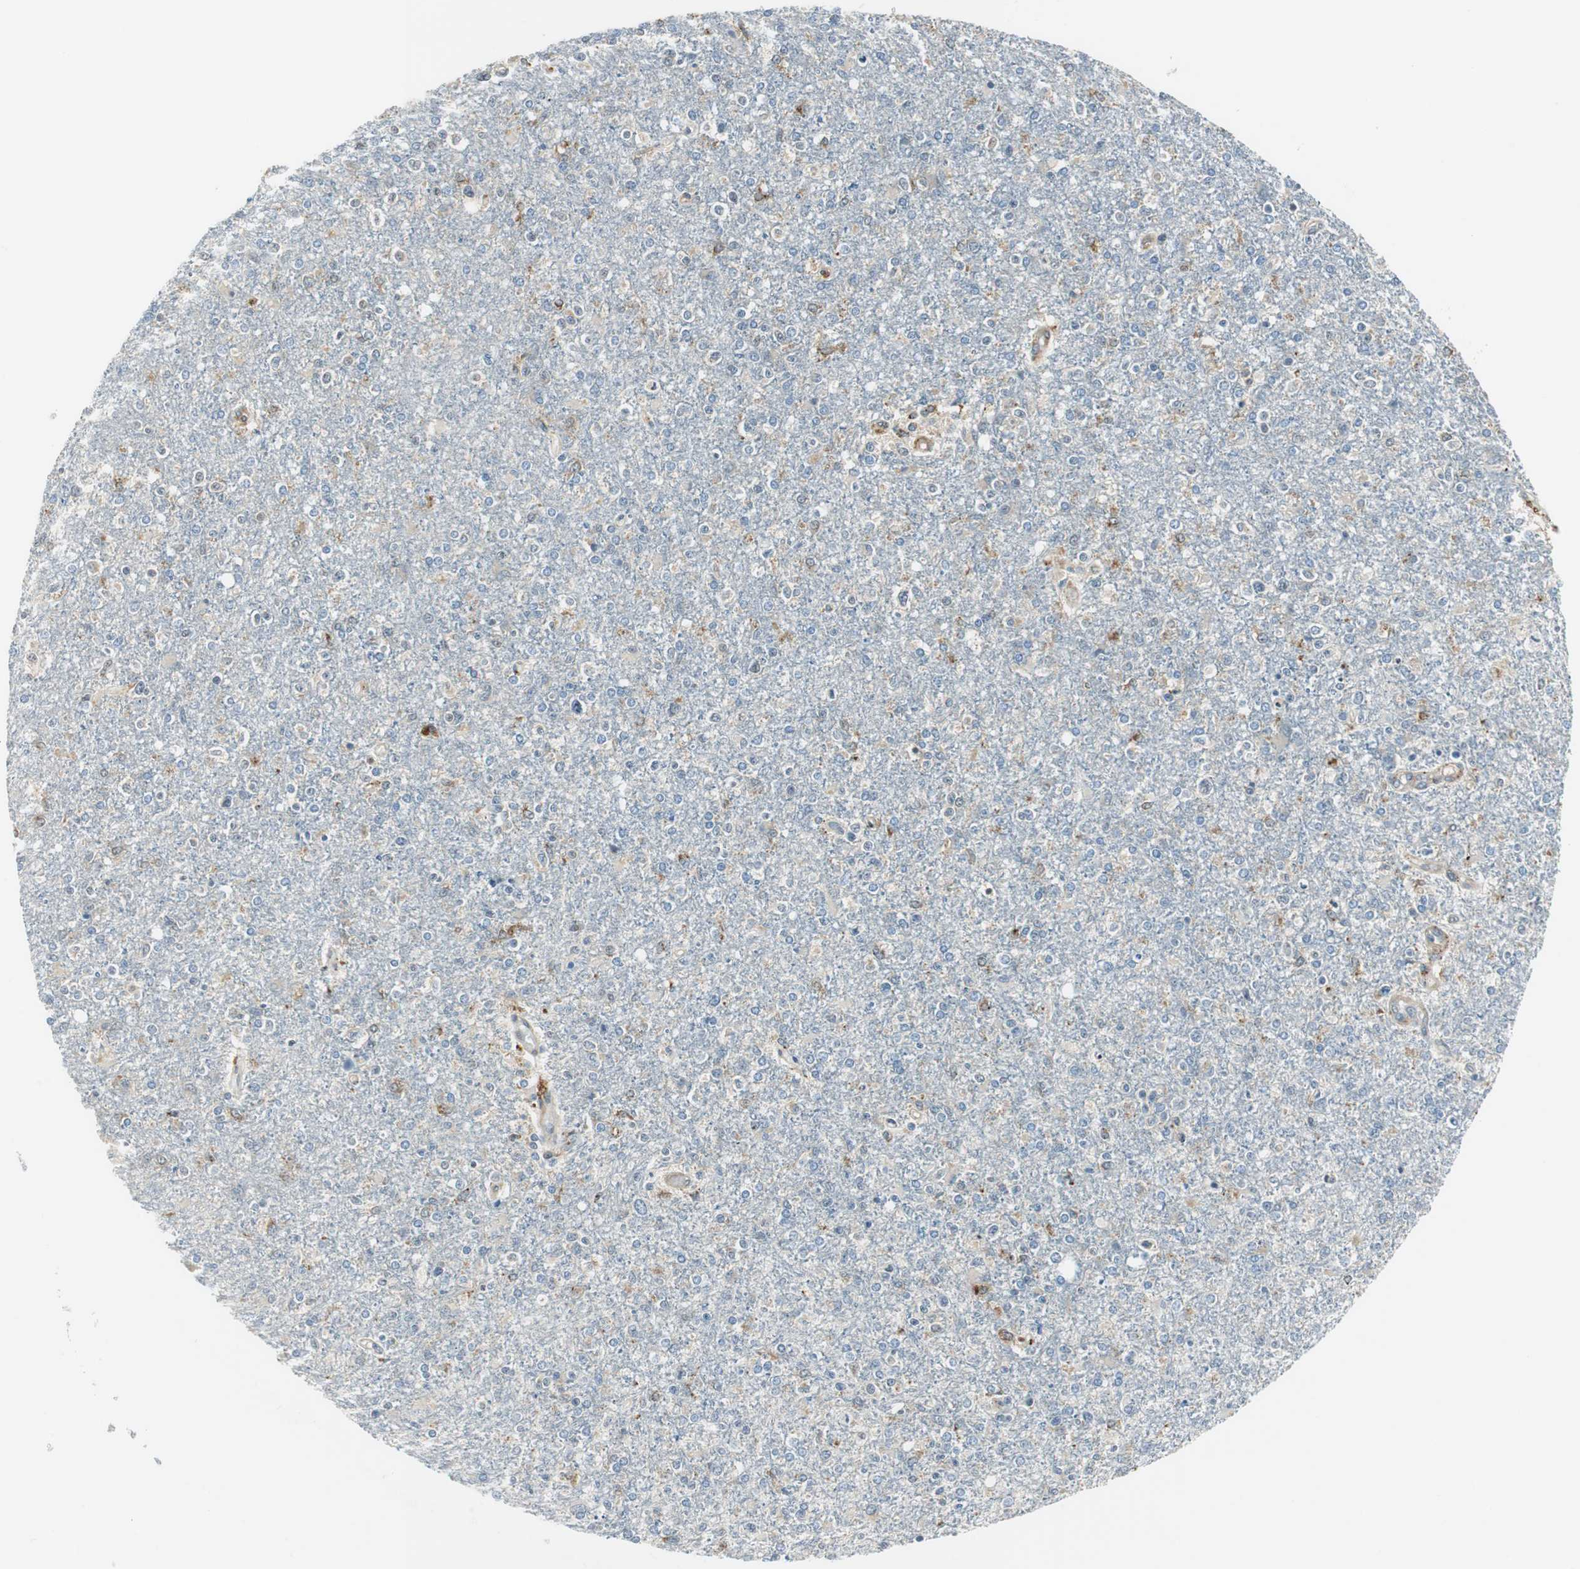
{"staining": {"intensity": "weak", "quantity": "<25%", "location": "cytoplasmic/membranous"}, "tissue": "glioma", "cell_type": "Tumor cells", "image_type": "cancer", "snomed": [{"axis": "morphology", "description": "Glioma, malignant, High grade"}, {"axis": "topography", "description": "Cerebral cortex"}], "caption": "DAB immunohistochemical staining of high-grade glioma (malignant) displays no significant positivity in tumor cells.", "gene": "NCK1", "patient": {"sex": "male", "age": 76}}